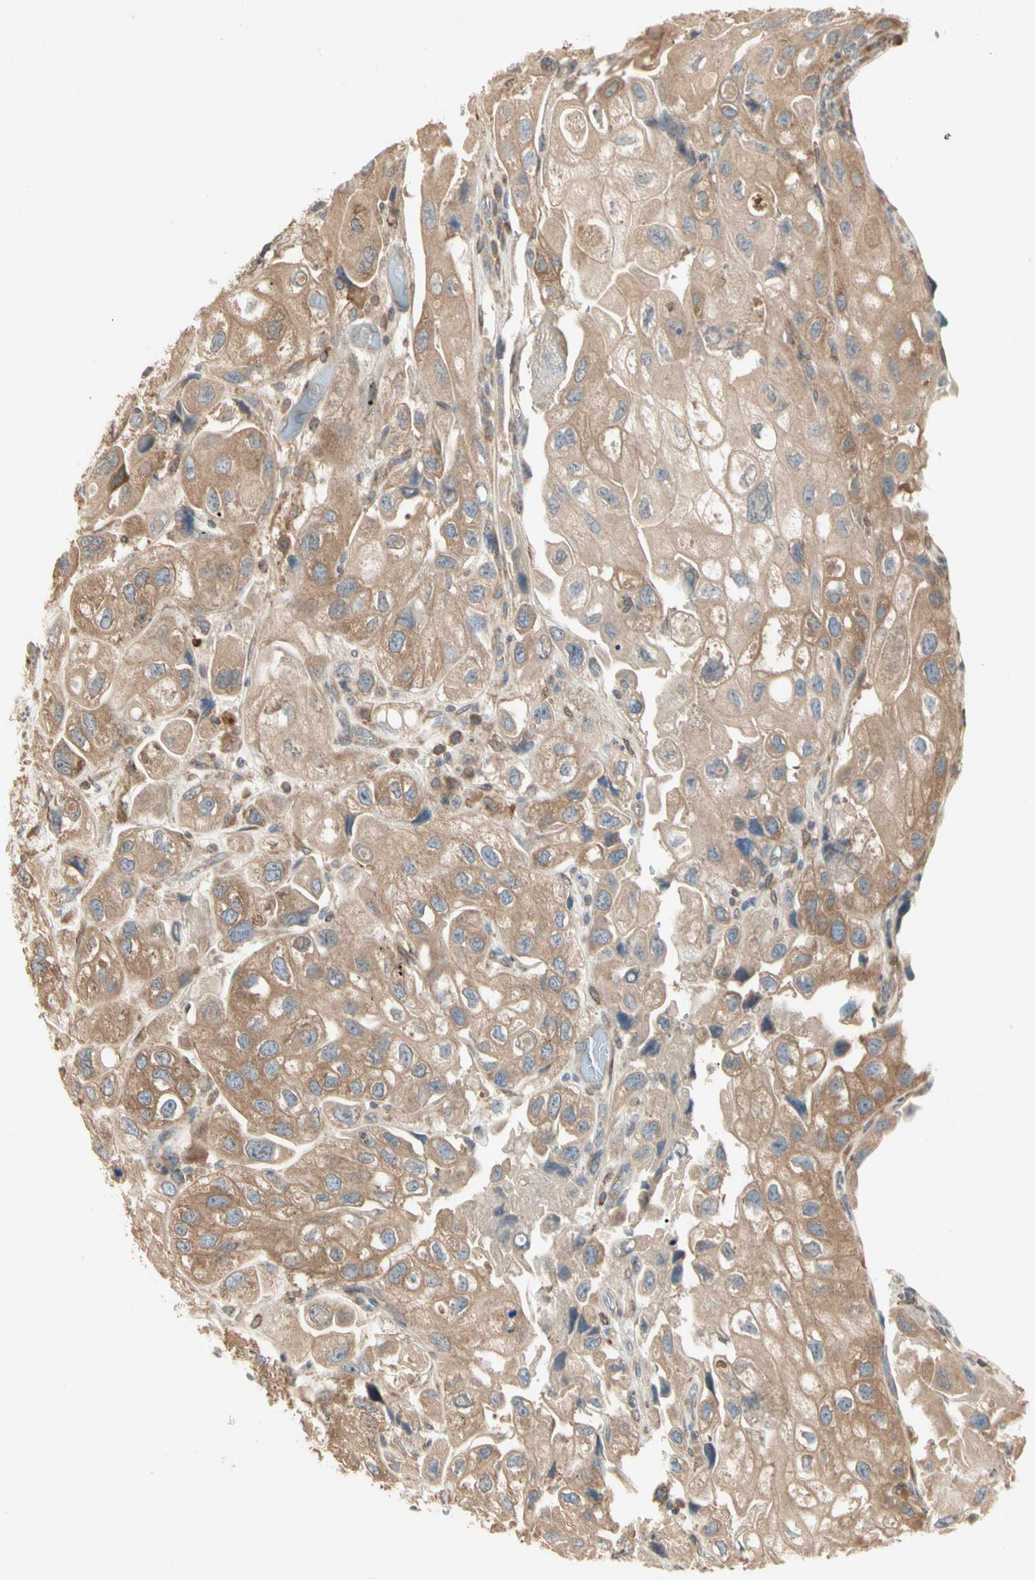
{"staining": {"intensity": "moderate", "quantity": ">75%", "location": "cytoplasmic/membranous"}, "tissue": "urothelial cancer", "cell_type": "Tumor cells", "image_type": "cancer", "snomed": [{"axis": "morphology", "description": "Urothelial carcinoma, High grade"}, {"axis": "topography", "description": "Urinary bladder"}], "caption": "Urothelial cancer stained with DAB (3,3'-diaminobenzidine) IHC shows medium levels of moderate cytoplasmic/membranous staining in approximately >75% of tumor cells.", "gene": "IRAG1", "patient": {"sex": "female", "age": 64}}